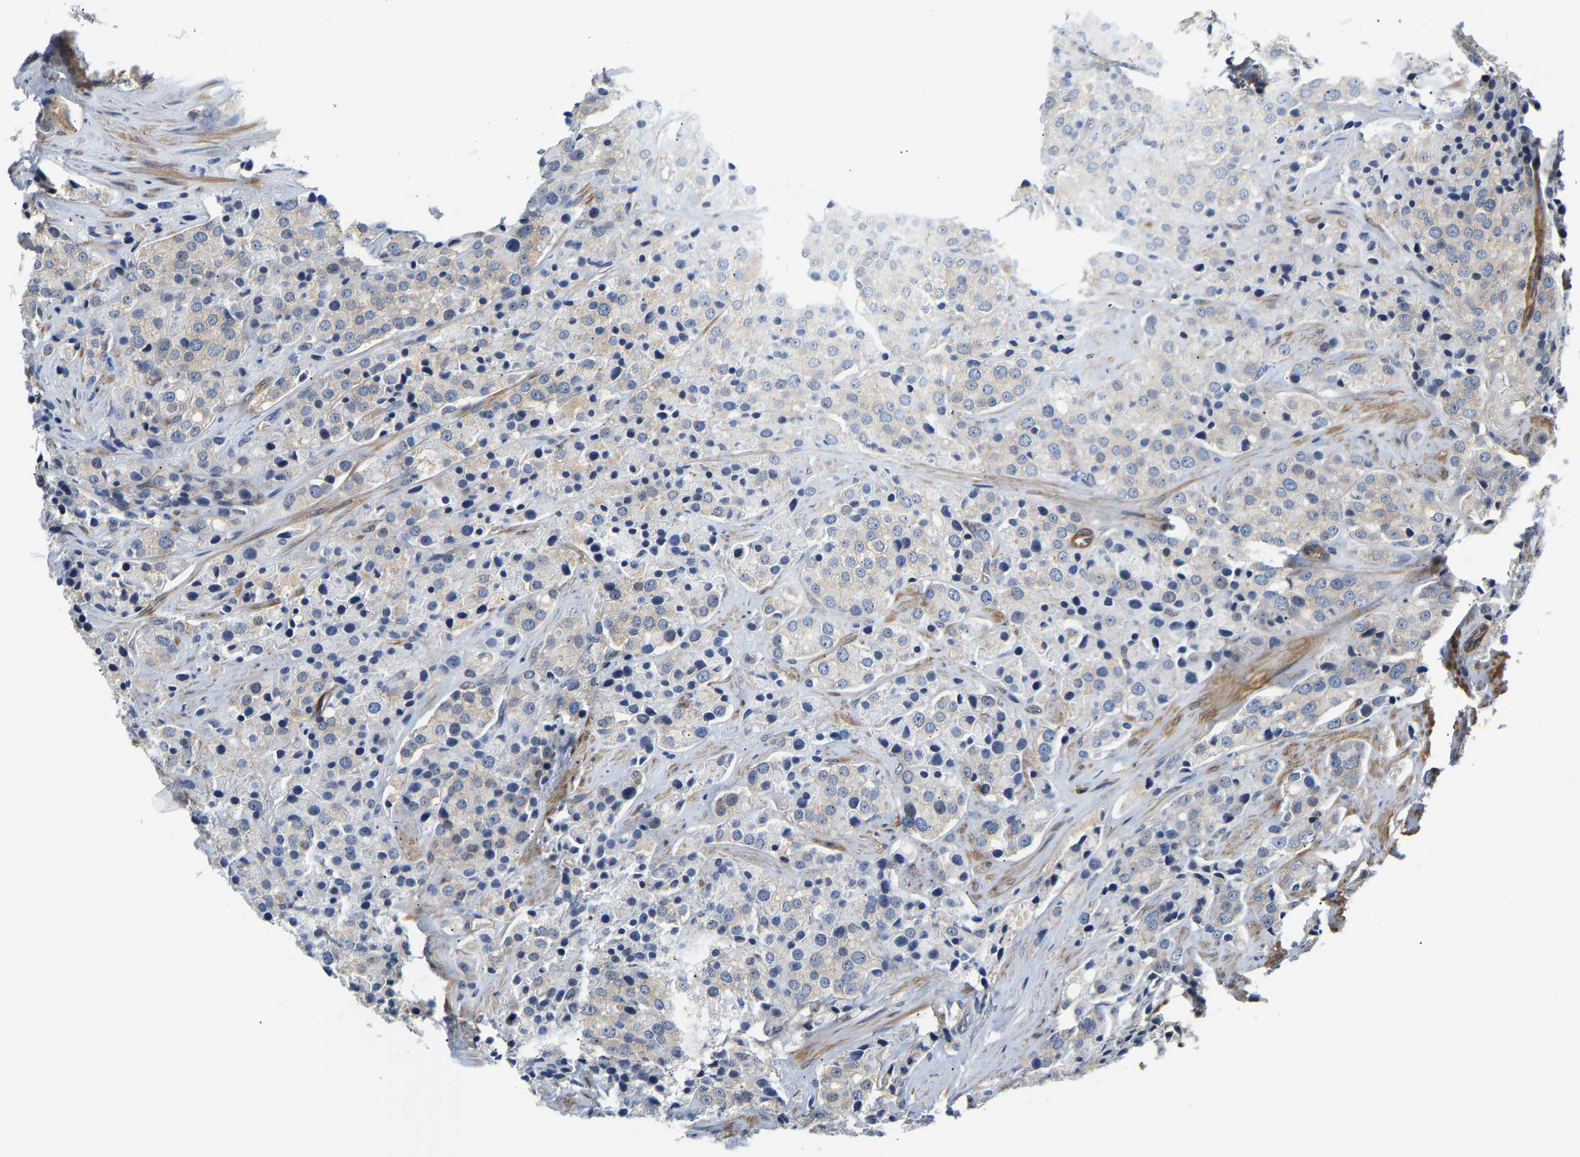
{"staining": {"intensity": "weak", "quantity": "<25%", "location": "cytoplasmic/membranous"}, "tissue": "prostate cancer", "cell_type": "Tumor cells", "image_type": "cancer", "snomed": [{"axis": "morphology", "description": "Adenocarcinoma, Medium grade"}, {"axis": "topography", "description": "Prostate"}], "caption": "High magnification brightfield microscopy of adenocarcinoma (medium-grade) (prostate) stained with DAB (3,3'-diaminobenzidine) (brown) and counterstained with hematoxylin (blue): tumor cells show no significant staining.", "gene": "PAWR", "patient": {"sex": "male", "age": 70}}